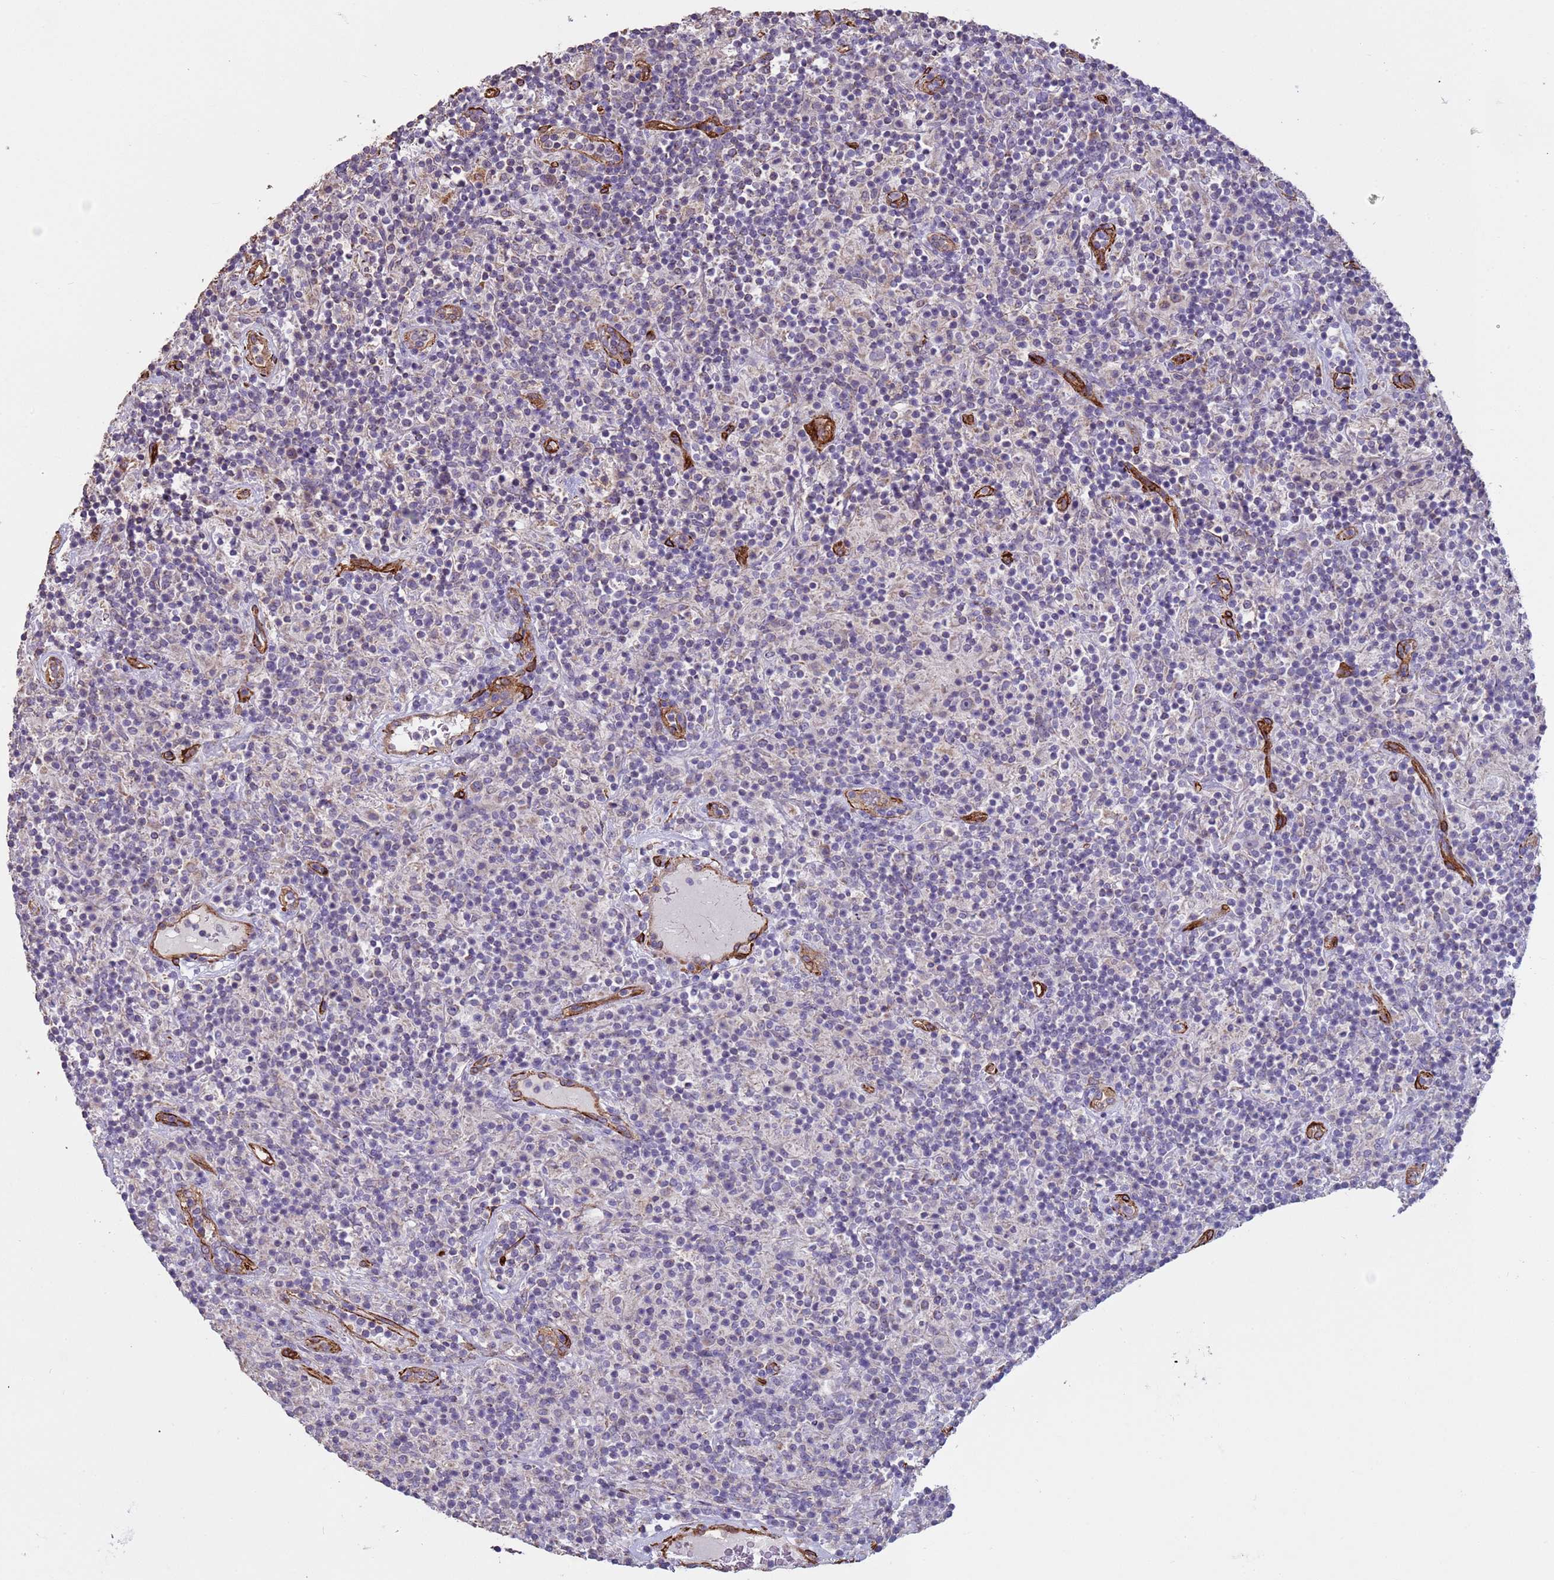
{"staining": {"intensity": "negative", "quantity": "none", "location": "none"}, "tissue": "lymphoma", "cell_type": "Tumor cells", "image_type": "cancer", "snomed": [{"axis": "morphology", "description": "Hodgkin's disease, NOS"}, {"axis": "topography", "description": "Lymph node"}], "caption": "The image displays no significant positivity in tumor cells of Hodgkin's disease.", "gene": "GASK1A", "patient": {"sex": "male", "age": 70}}